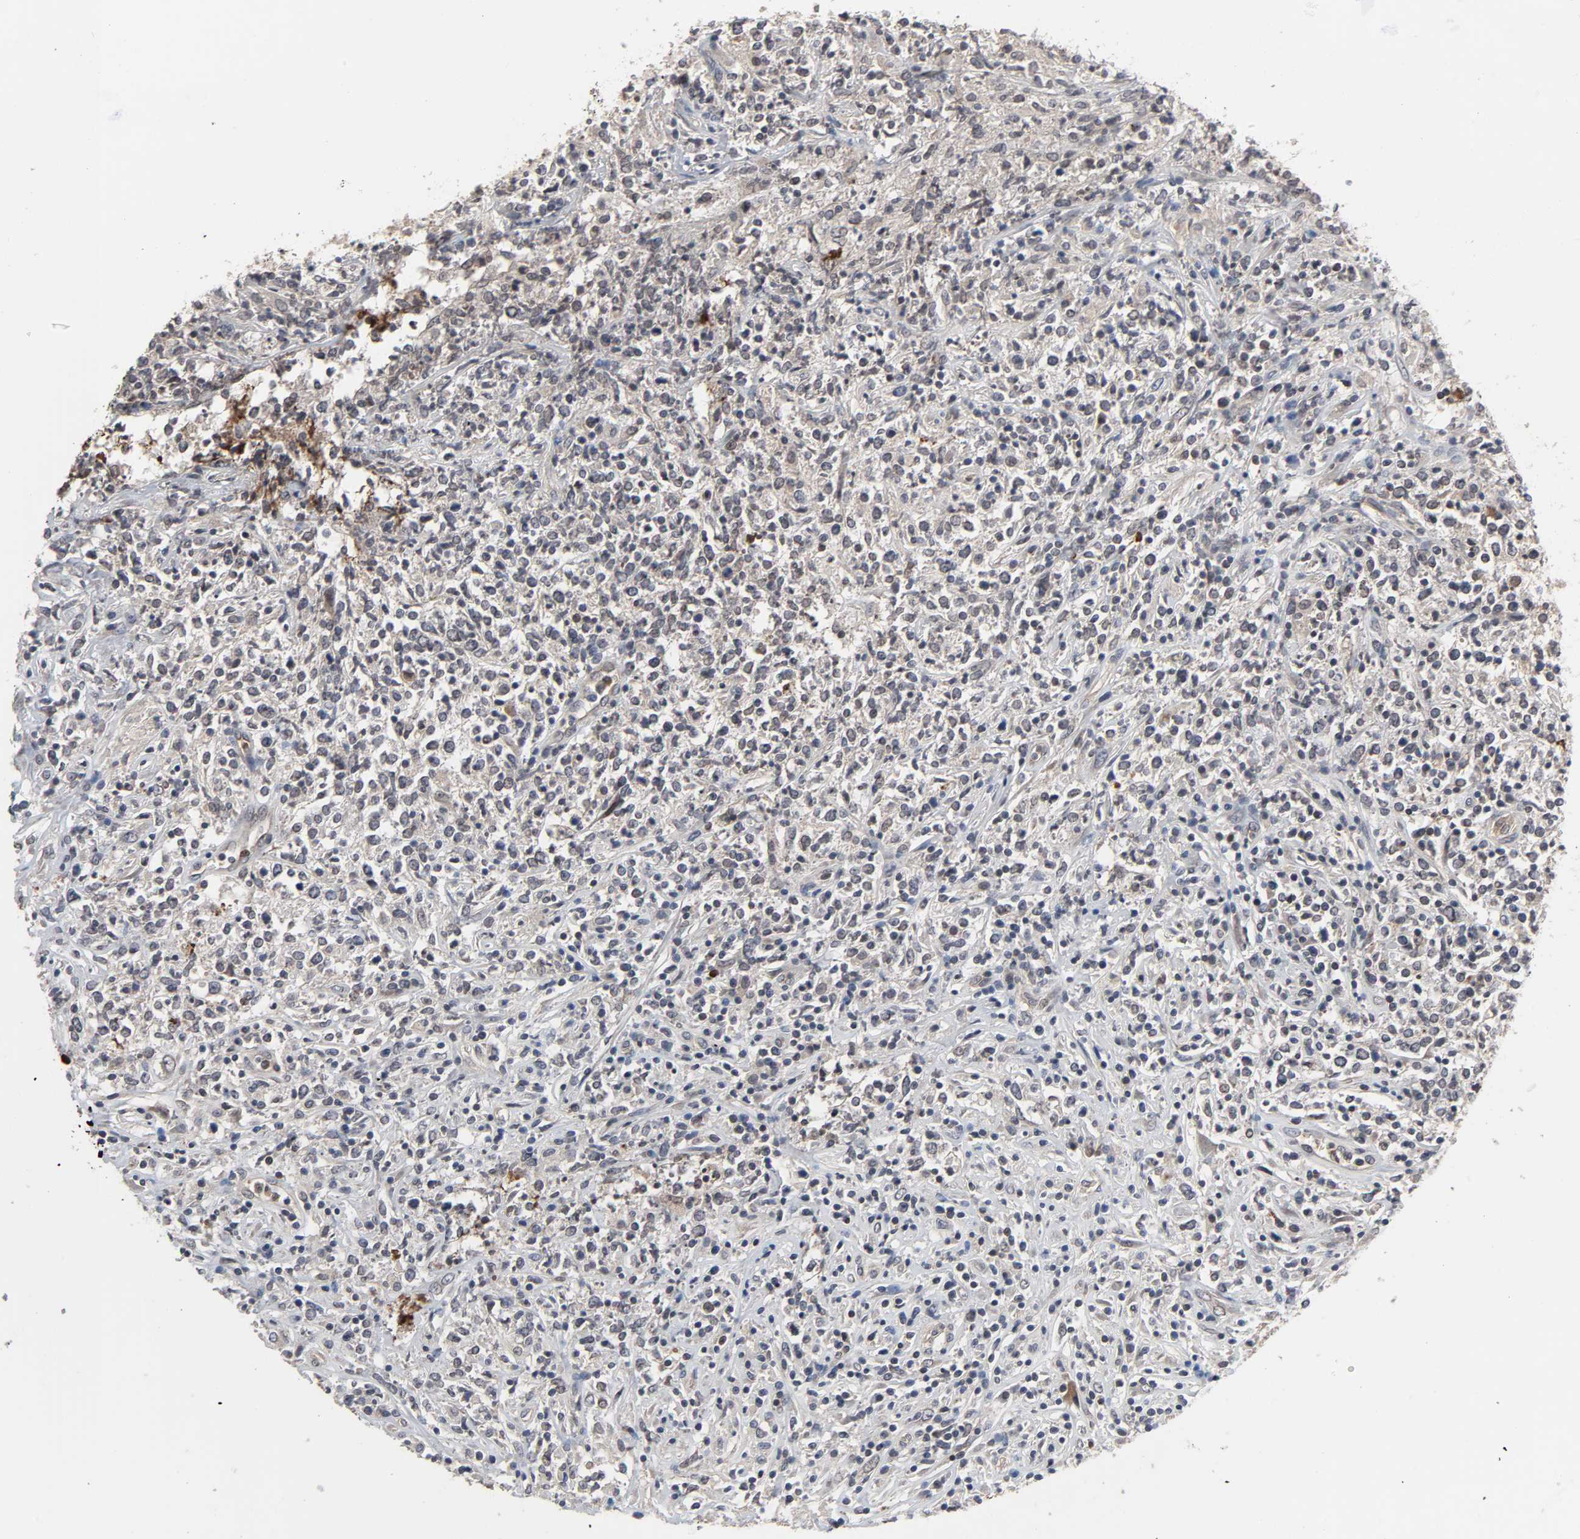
{"staining": {"intensity": "weak", "quantity": ">75%", "location": "cytoplasmic/membranous"}, "tissue": "lymphoma", "cell_type": "Tumor cells", "image_type": "cancer", "snomed": [{"axis": "morphology", "description": "Malignant lymphoma, non-Hodgkin's type, High grade"}, {"axis": "topography", "description": "Lymph node"}], "caption": "Protein expression analysis of high-grade malignant lymphoma, non-Hodgkin's type displays weak cytoplasmic/membranous expression in about >75% of tumor cells. (Stains: DAB (3,3'-diaminobenzidine) in brown, nuclei in blue, Microscopy: brightfield microscopy at high magnification).", "gene": "CCDC175", "patient": {"sex": "female", "age": 84}}